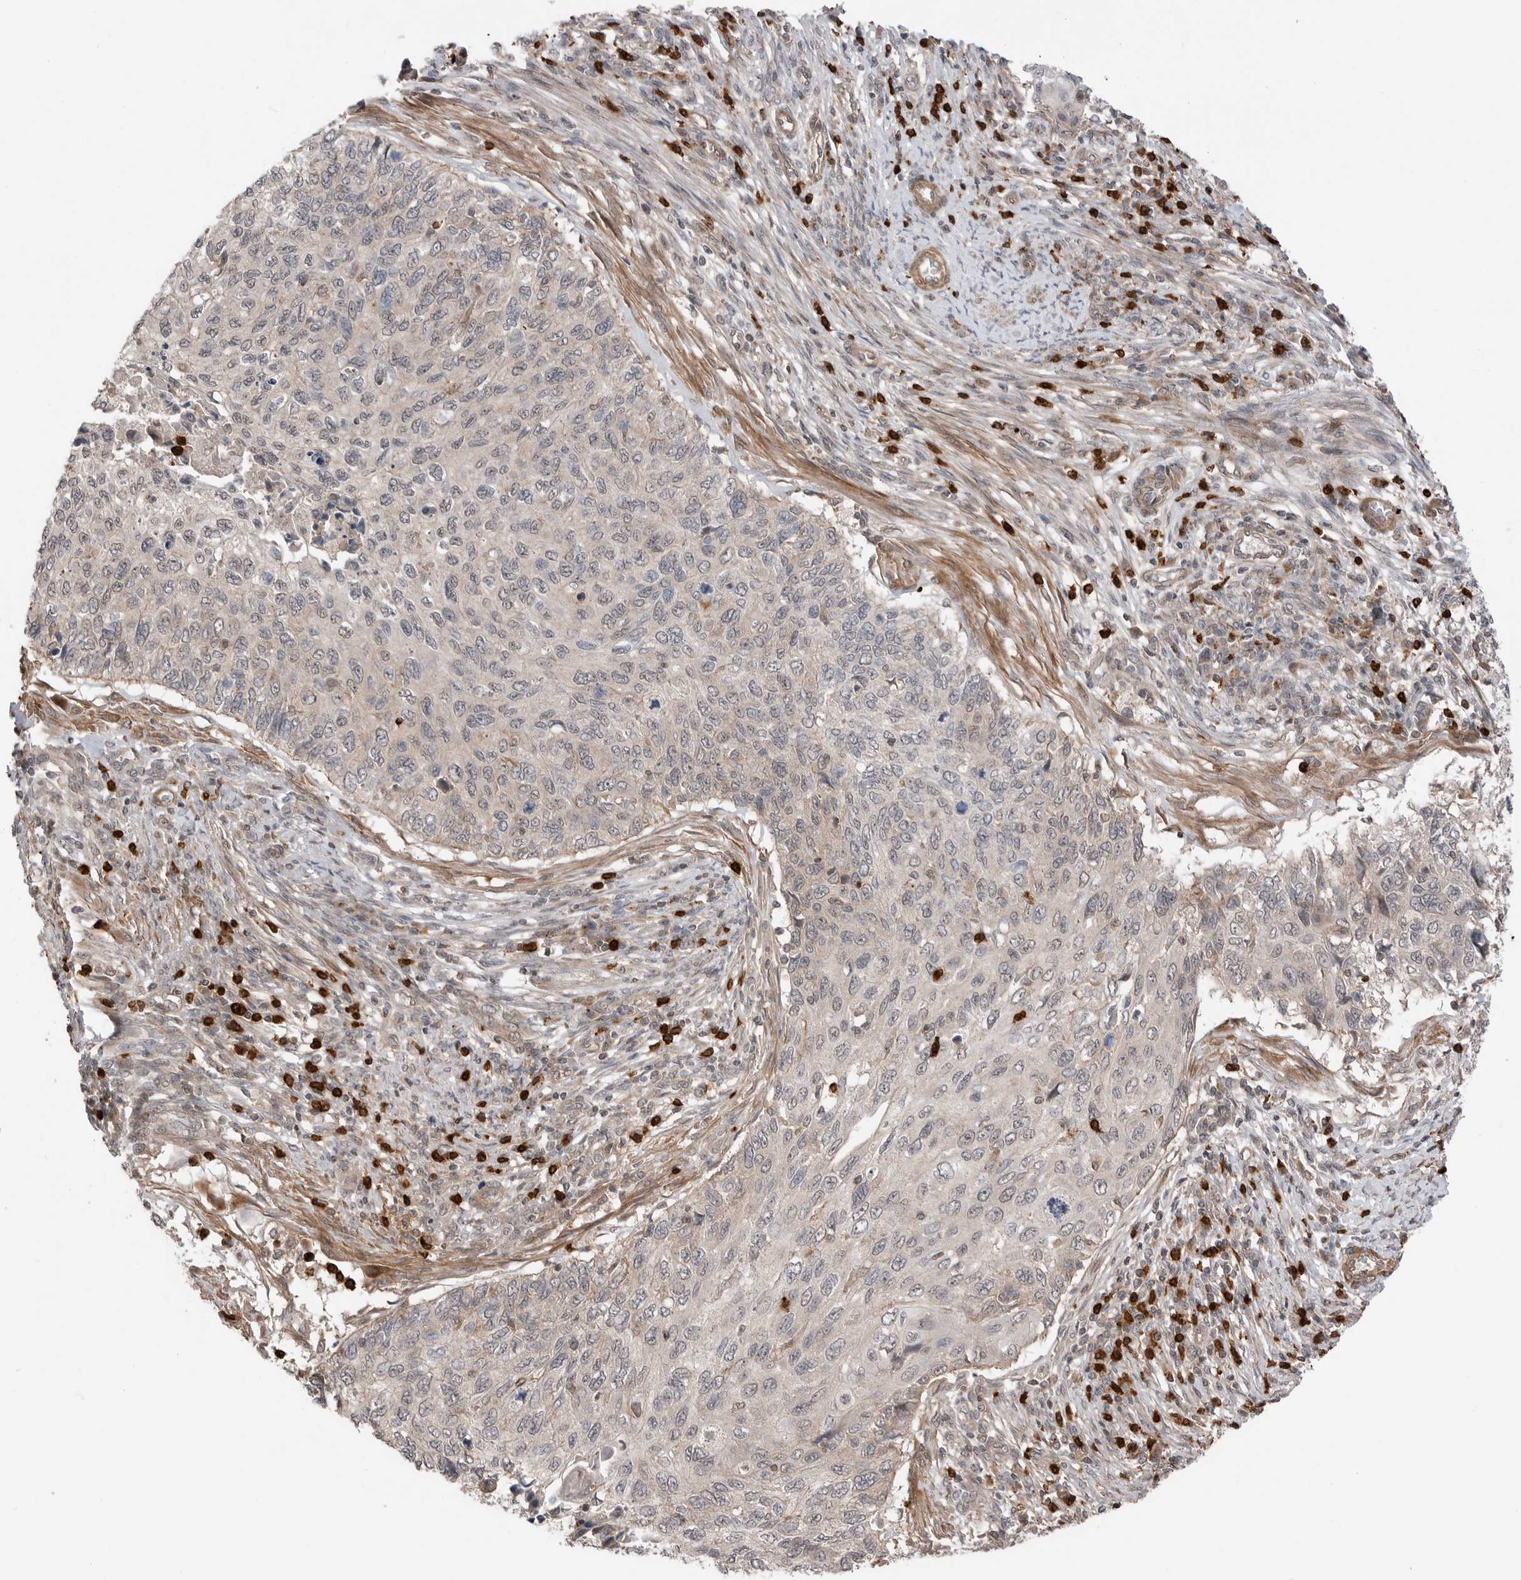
{"staining": {"intensity": "weak", "quantity": "<25%", "location": "cytoplasmic/membranous"}, "tissue": "cervical cancer", "cell_type": "Tumor cells", "image_type": "cancer", "snomed": [{"axis": "morphology", "description": "Squamous cell carcinoma, NOS"}, {"axis": "topography", "description": "Cervix"}], "caption": "DAB (3,3'-diaminobenzidine) immunohistochemical staining of human squamous cell carcinoma (cervical) shows no significant staining in tumor cells.", "gene": "PEAK1", "patient": {"sex": "female", "age": 70}}